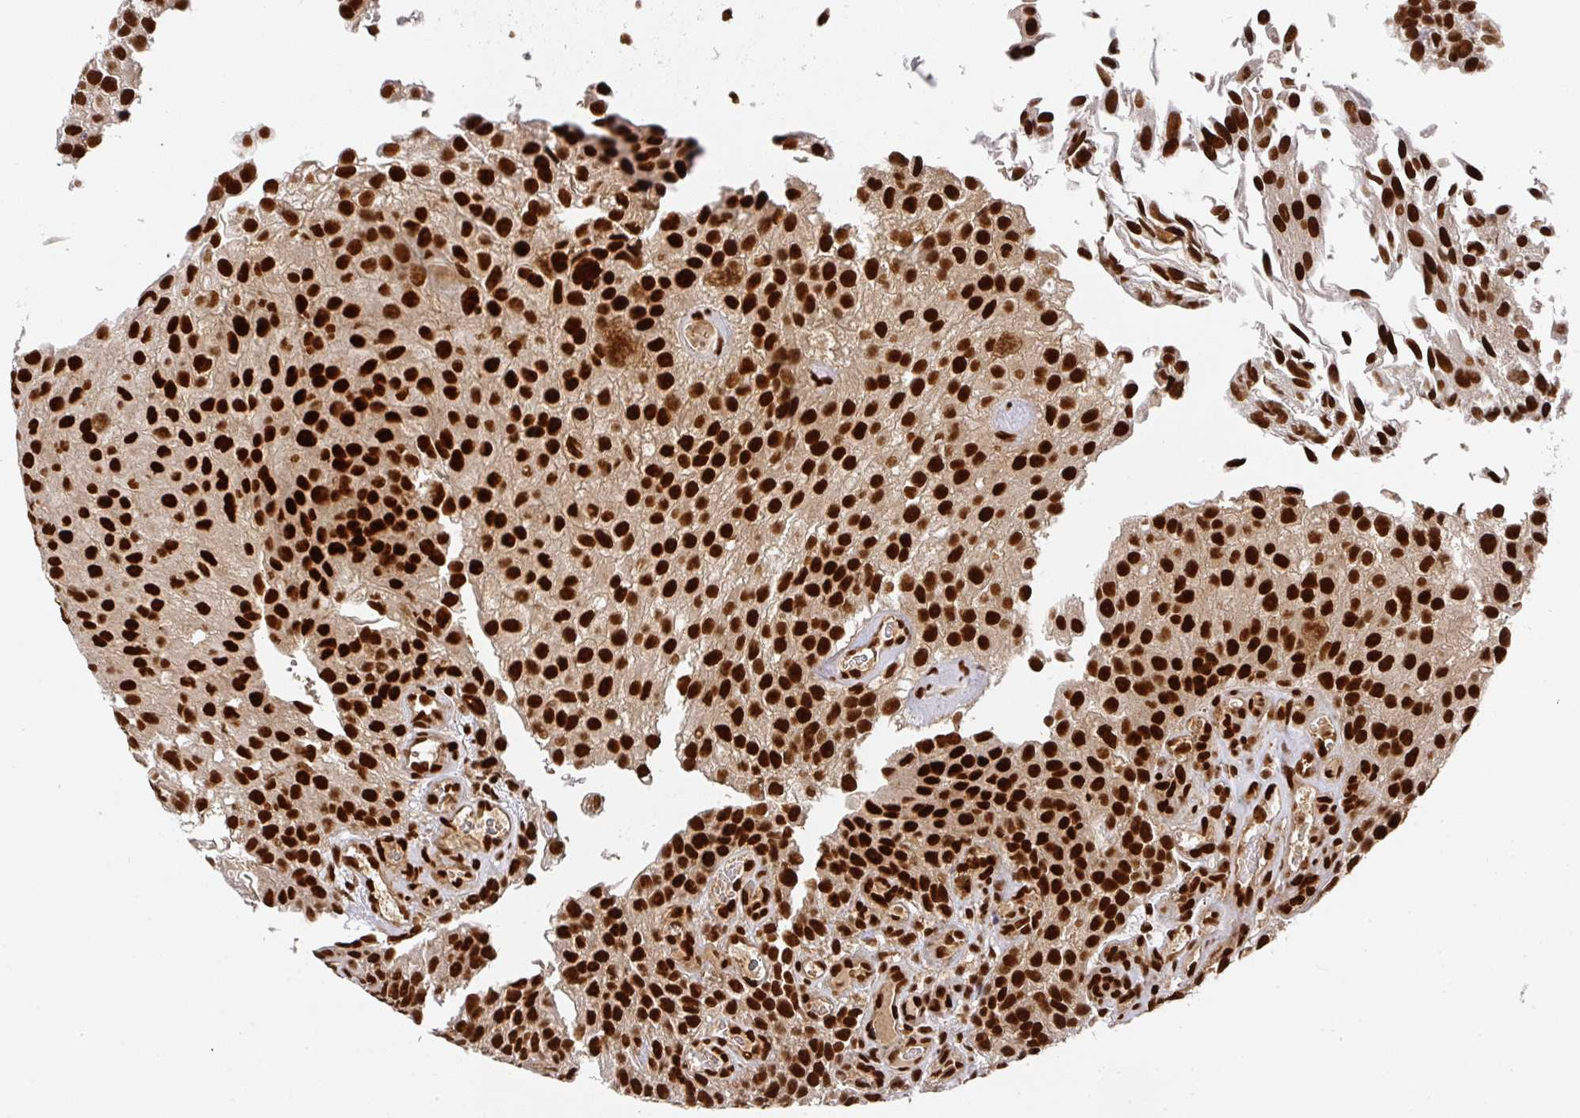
{"staining": {"intensity": "strong", "quantity": ">75%", "location": "nuclear"}, "tissue": "urothelial cancer", "cell_type": "Tumor cells", "image_type": "cancer", "snomed": [{"axis": "morphology", "description": "Urothelial carcinoma, NOS"}, {"axis": "topography", "description": "Urinary bladder"}], "caption": "This histopathology image exhibits IHC staining of transitional cell carcinoma, with high strong nuclear positivity in about >75% of tumor cells.", "gene": "DIDO1", "patient": {"sex": "male", "age": 87}}